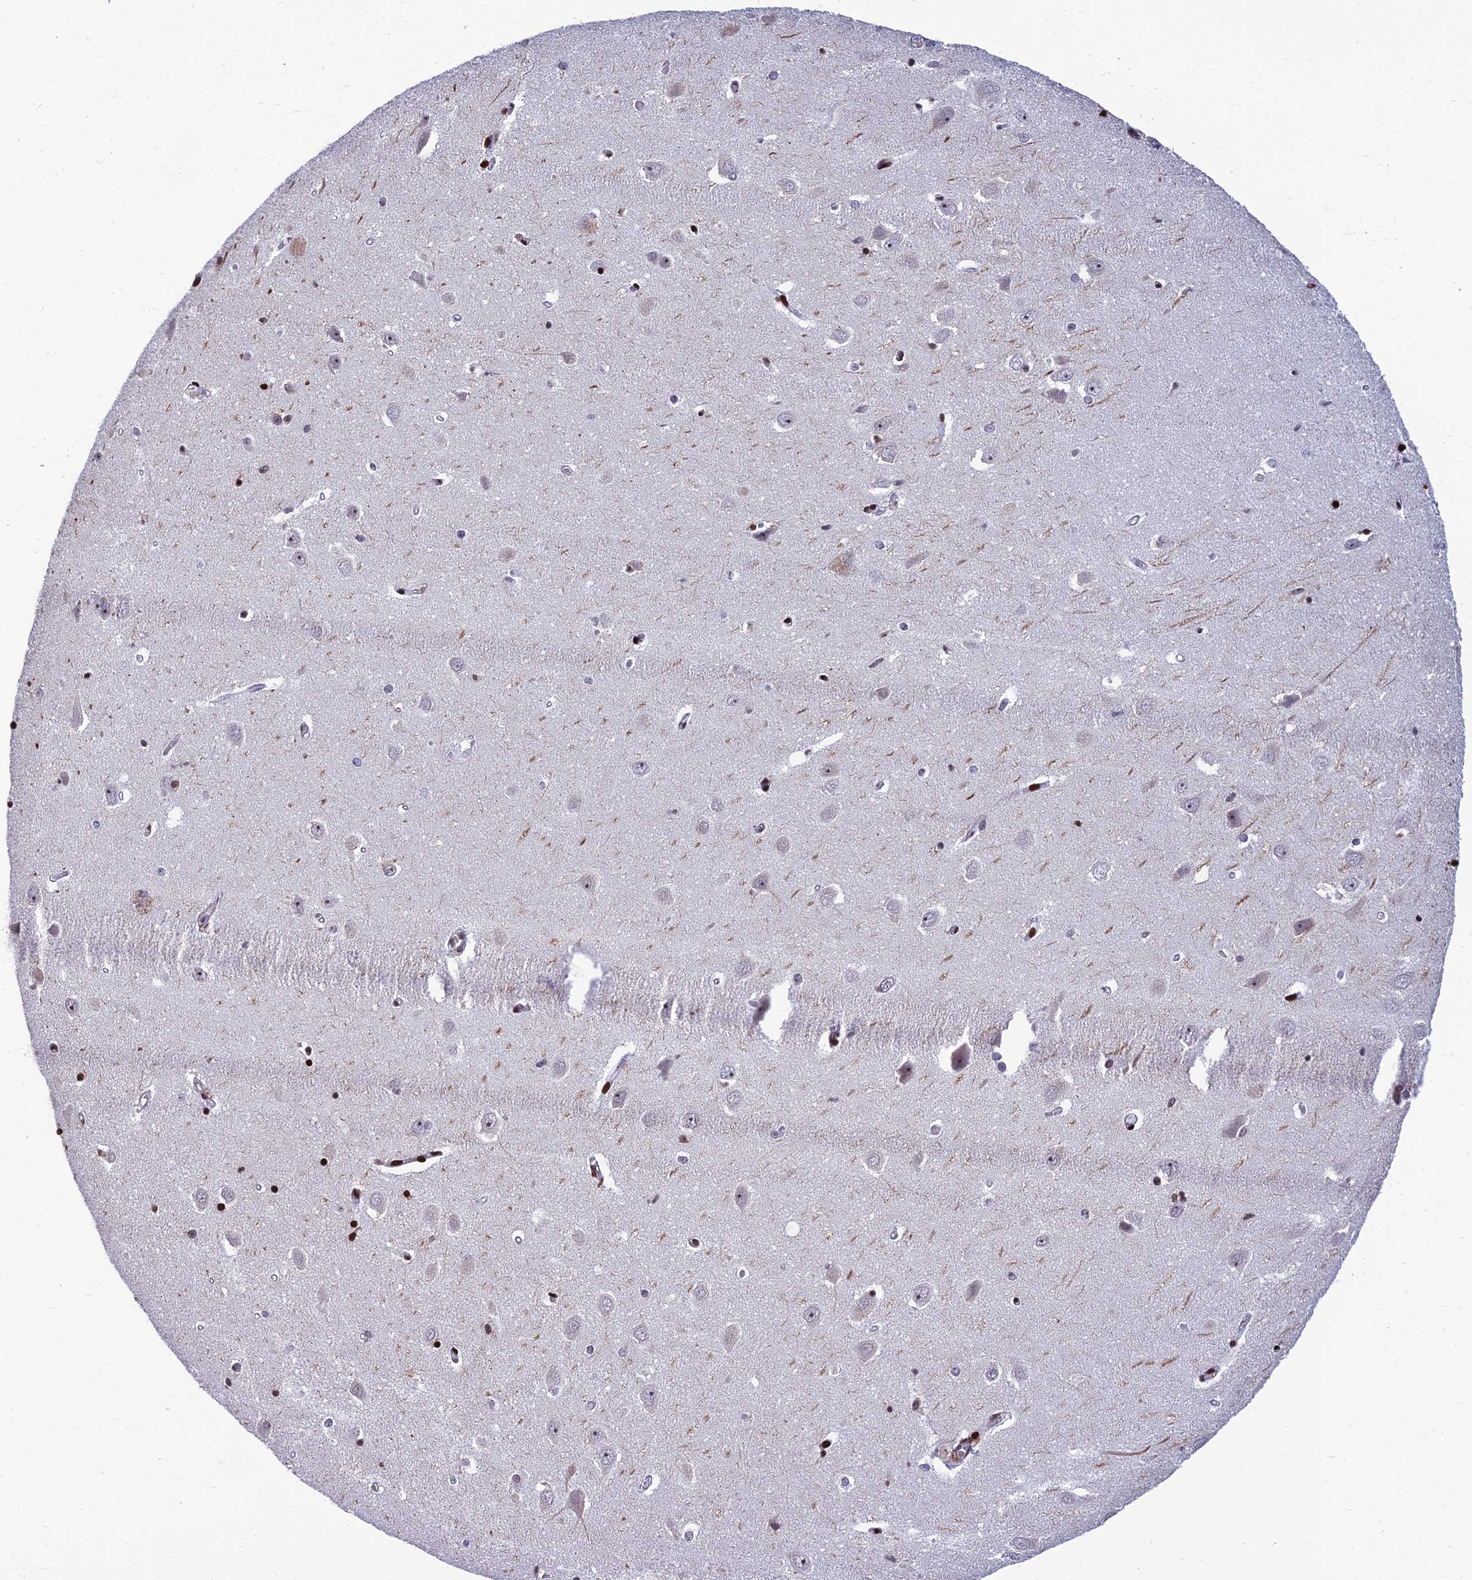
{"staining": {"intensity": "negative", "quantity": "none", "location": "none"}, "tissue": "hippocampus", "cell_type": "Glial cells", "image_type": "normal", "snomed": [{"axis": "morphology", "description": "Normal tissue, NOS"}, {"axis": "topography", "description": "Hippocampus"}], "caption": "High power microscopy micrograph of an immunohistochemistry (IHC) histopathology image of normal hippocampus, revealing no significant staining in glial cells.", "gene": "PPP1R18", "patient": {"sex": "female", "age": 64}}